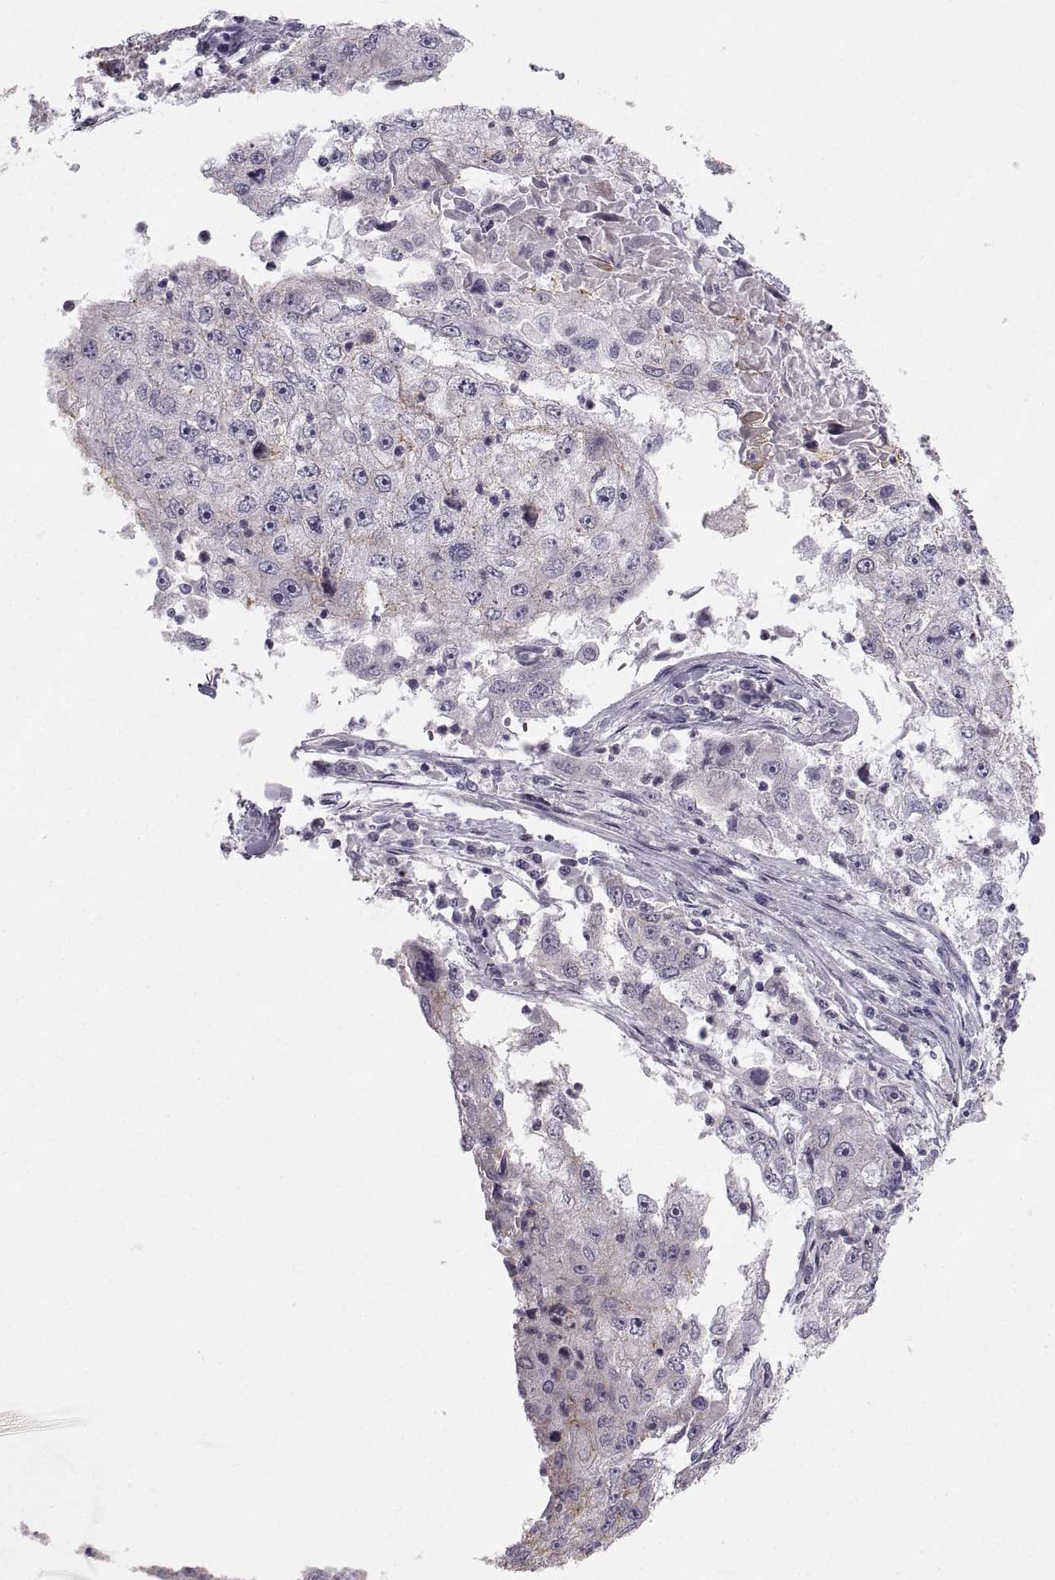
{"staining": {"intensity": "weak", "quantity": "<25%", "location": "cytoplasmic/membranous"}, "tissue": "cervical cancer", "cell_type": "Tumor cells", "image_type": "cancer", "snomed": [{"axis": "morphology", "description": "Squamous cell carcinoma, NOS"}, {"axis": "topography", "description": "Cervix"}], "caption": "Tumor cells show no significant protein staining in cervical cancer (squamous cell carcinoma).", "gene": "ZNF185", "patient": {"sex": "female", "age": 36}}